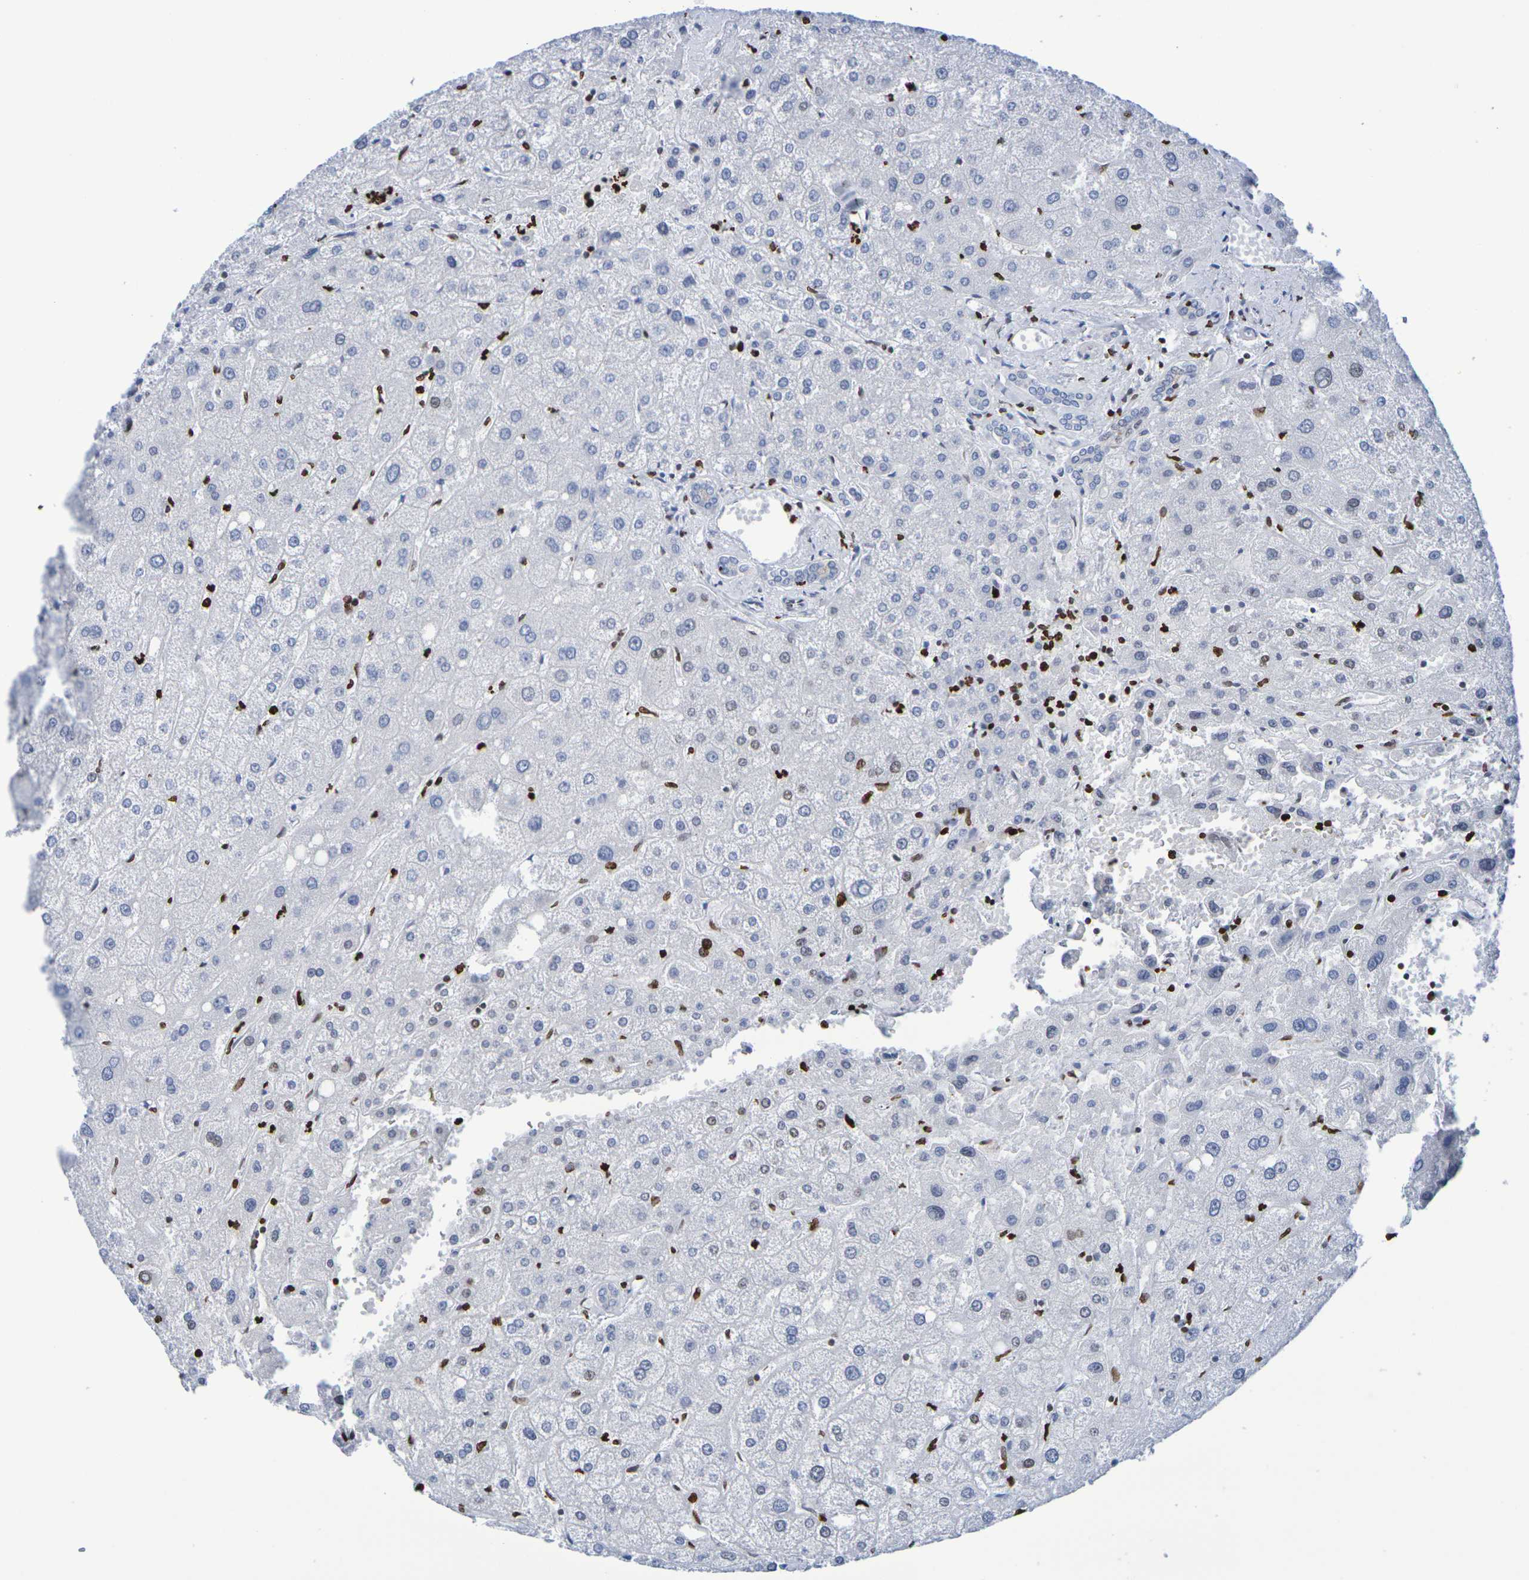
{"staining": {"intensity": "negative", "quantity": "none", "location": "none"}, "tissue": "liver", "cell_type": "Cholangiocytes", "image_type": "normal", "snomed": [{"axis": "morphology", "description": "Normal tissue, NOS"}, {"axis": "topography", "description": "Liver"}], "caption": "DAB (3,3'-diaminobenzidine) immunohistochemical staining of benign liver demonstrates no significant positivity in cholangiocytes.", "gene": "H1", "patient": {"sex": "male", "age": 73}}